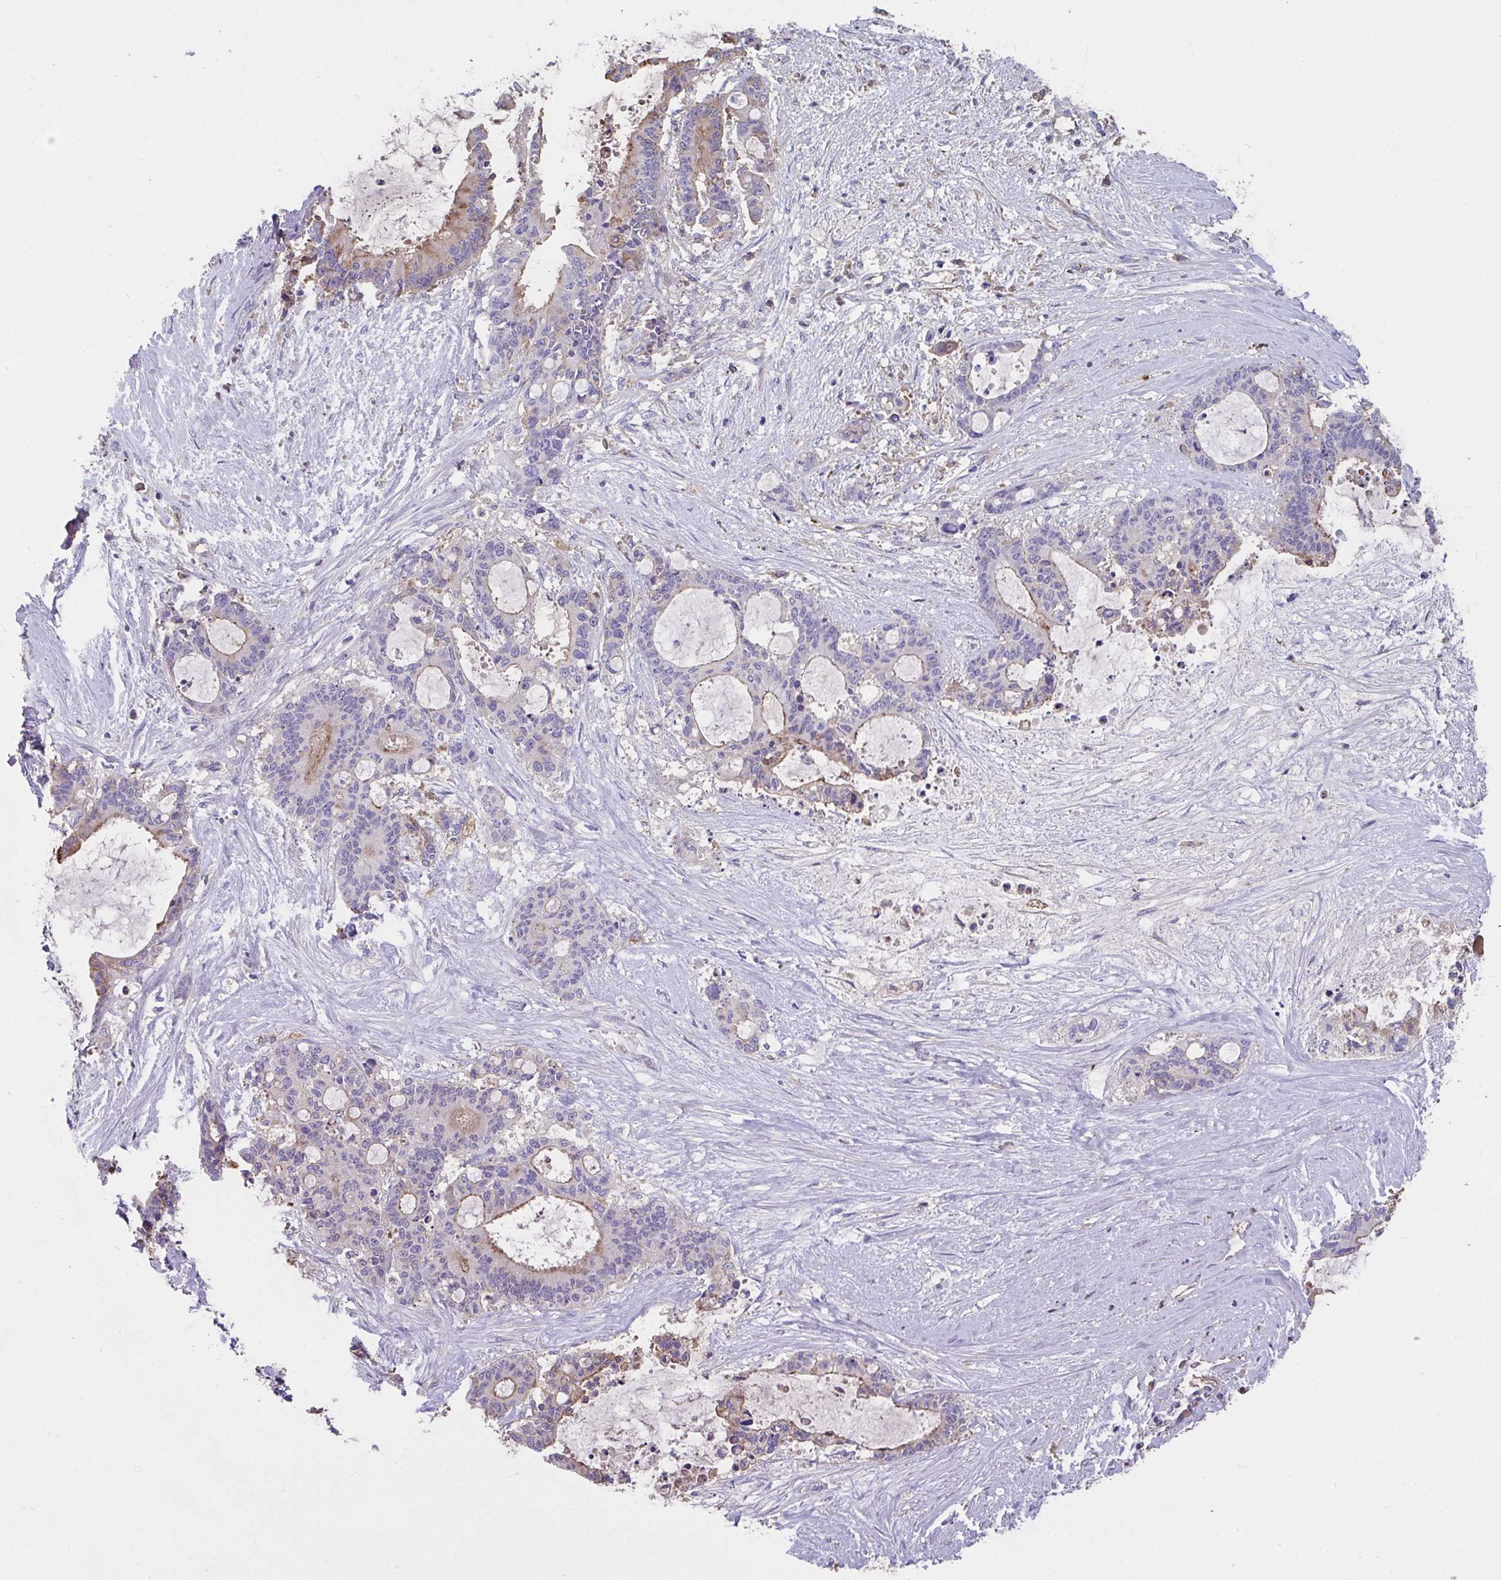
{"staining": {"intensity": "moderate", "quantity": "<25%", "location": "cytoplasmic/membranous"}, "tissue": "liver cancer", "cell_type": "Tumor cells", "image_type": "cancer", "snomed": [{"axis": "morphology", "description": "Normal tissue, NOS"}, {"axis": "morphology", "description": "Cholangiocarcinoma"}, {"axis": "topography", "description": "Liver"}, {"axis": "topography", "description": "Peripheral nerve tissue"}], "caption": "A brown stain highlights moderate cytoplasmic/membranous positivity of a protein in liver cholangiocarcinoma tumor cells. (DAB IHC, brown staining for protein, blue staining for nuclei).", "gene": "ZNF813", "patient": {"sex": "female", "age": 73}}